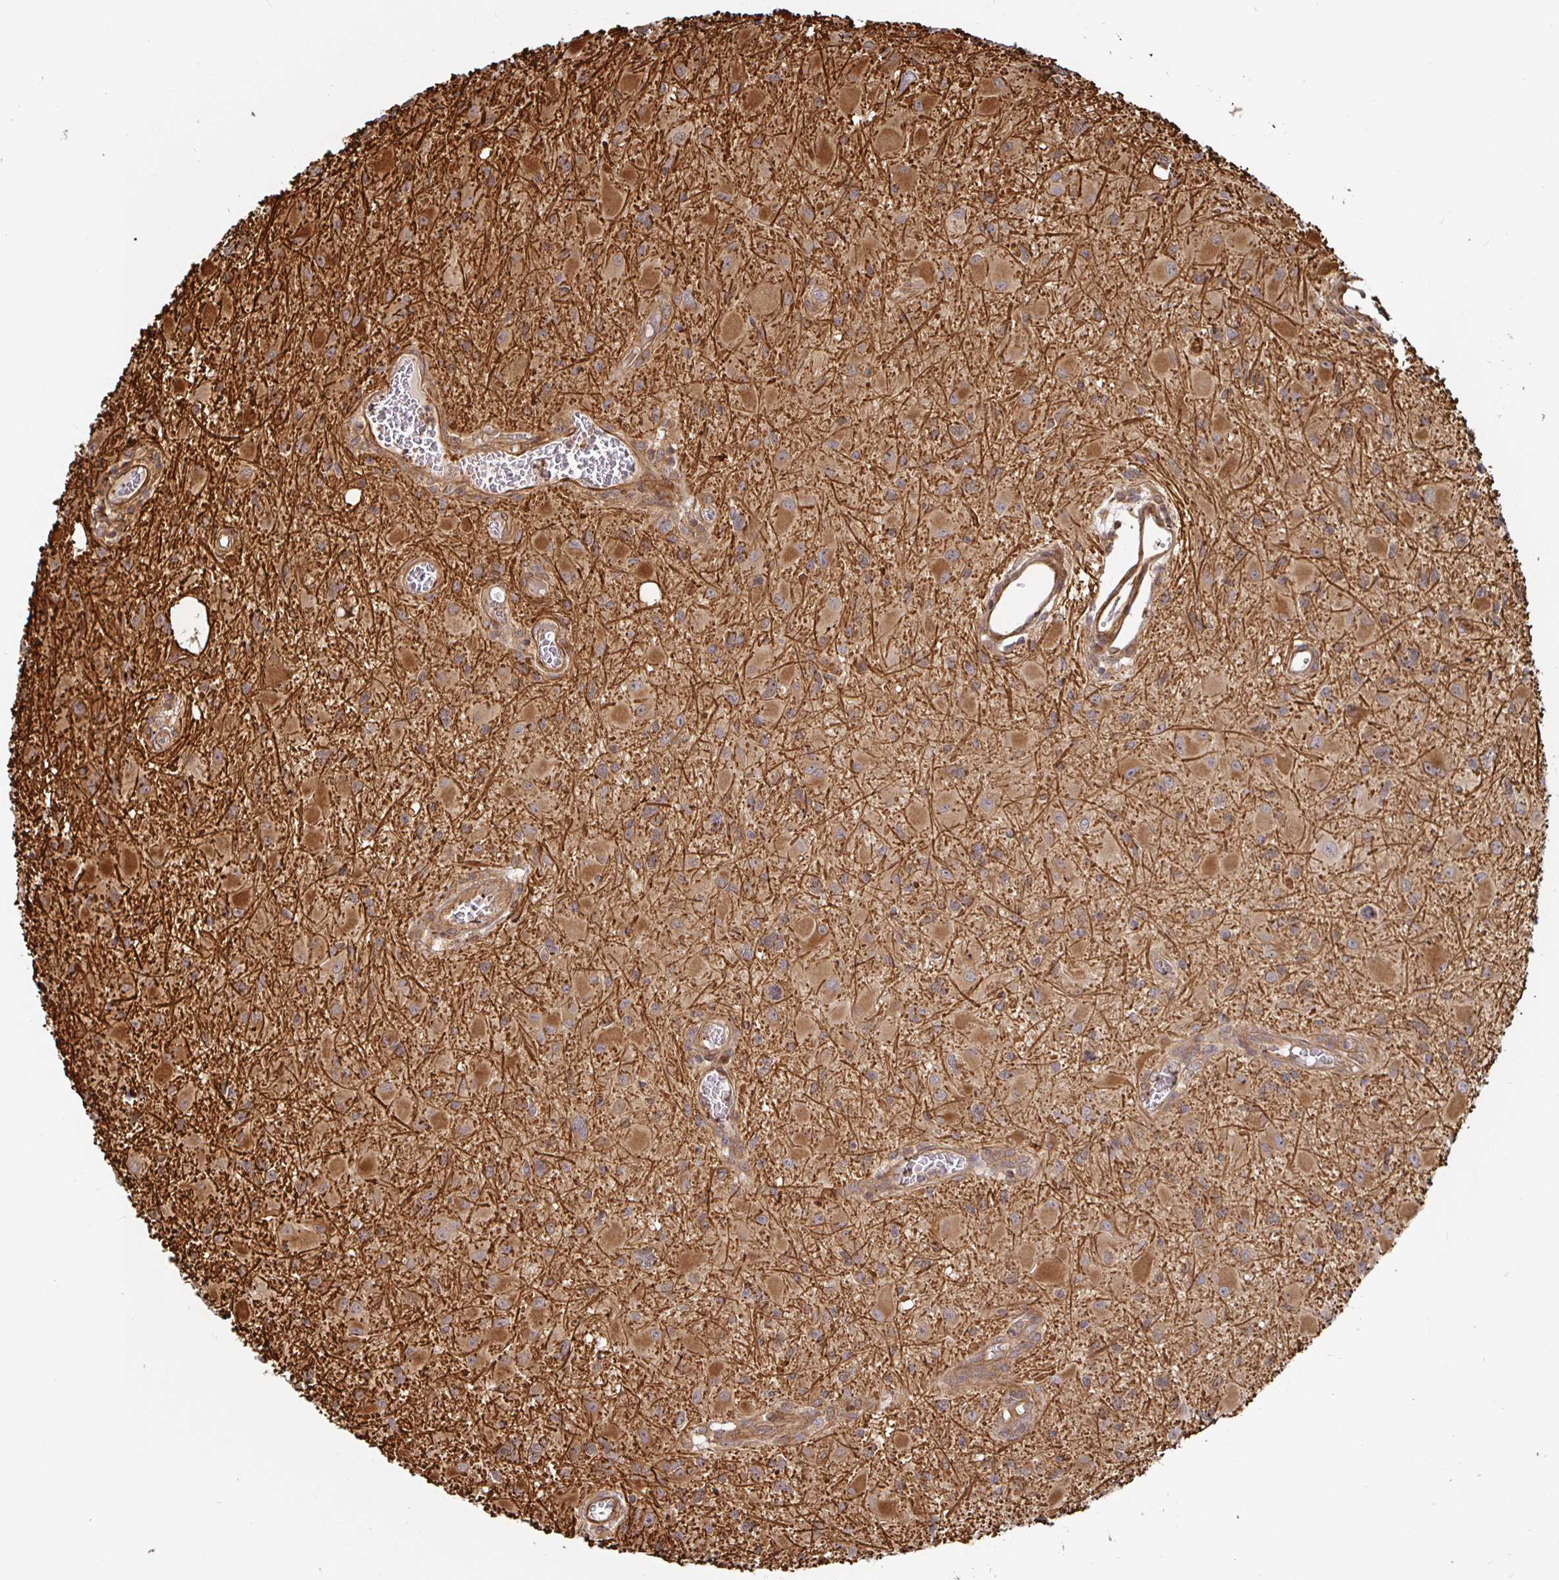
{"staining": {"intensity": "strong", "quantity": "25%-75%", "location": "cytoplasmic/membranous"}, "tissue": "glioma", "cell_type": "Tumor cells", "image_type": "cancer", "snomed": [{"axis": "morphology", "description": "Glioma, malignant, High grade"}, {"axis": "topography", "description": "Brain"}], "caption": "Strong cytoplasmic/membranous positivity is identified in about 25%-75% of tumor cells in glioma.", "gene": "STRAP", "patient": {"sex": "male", "age": 54}}